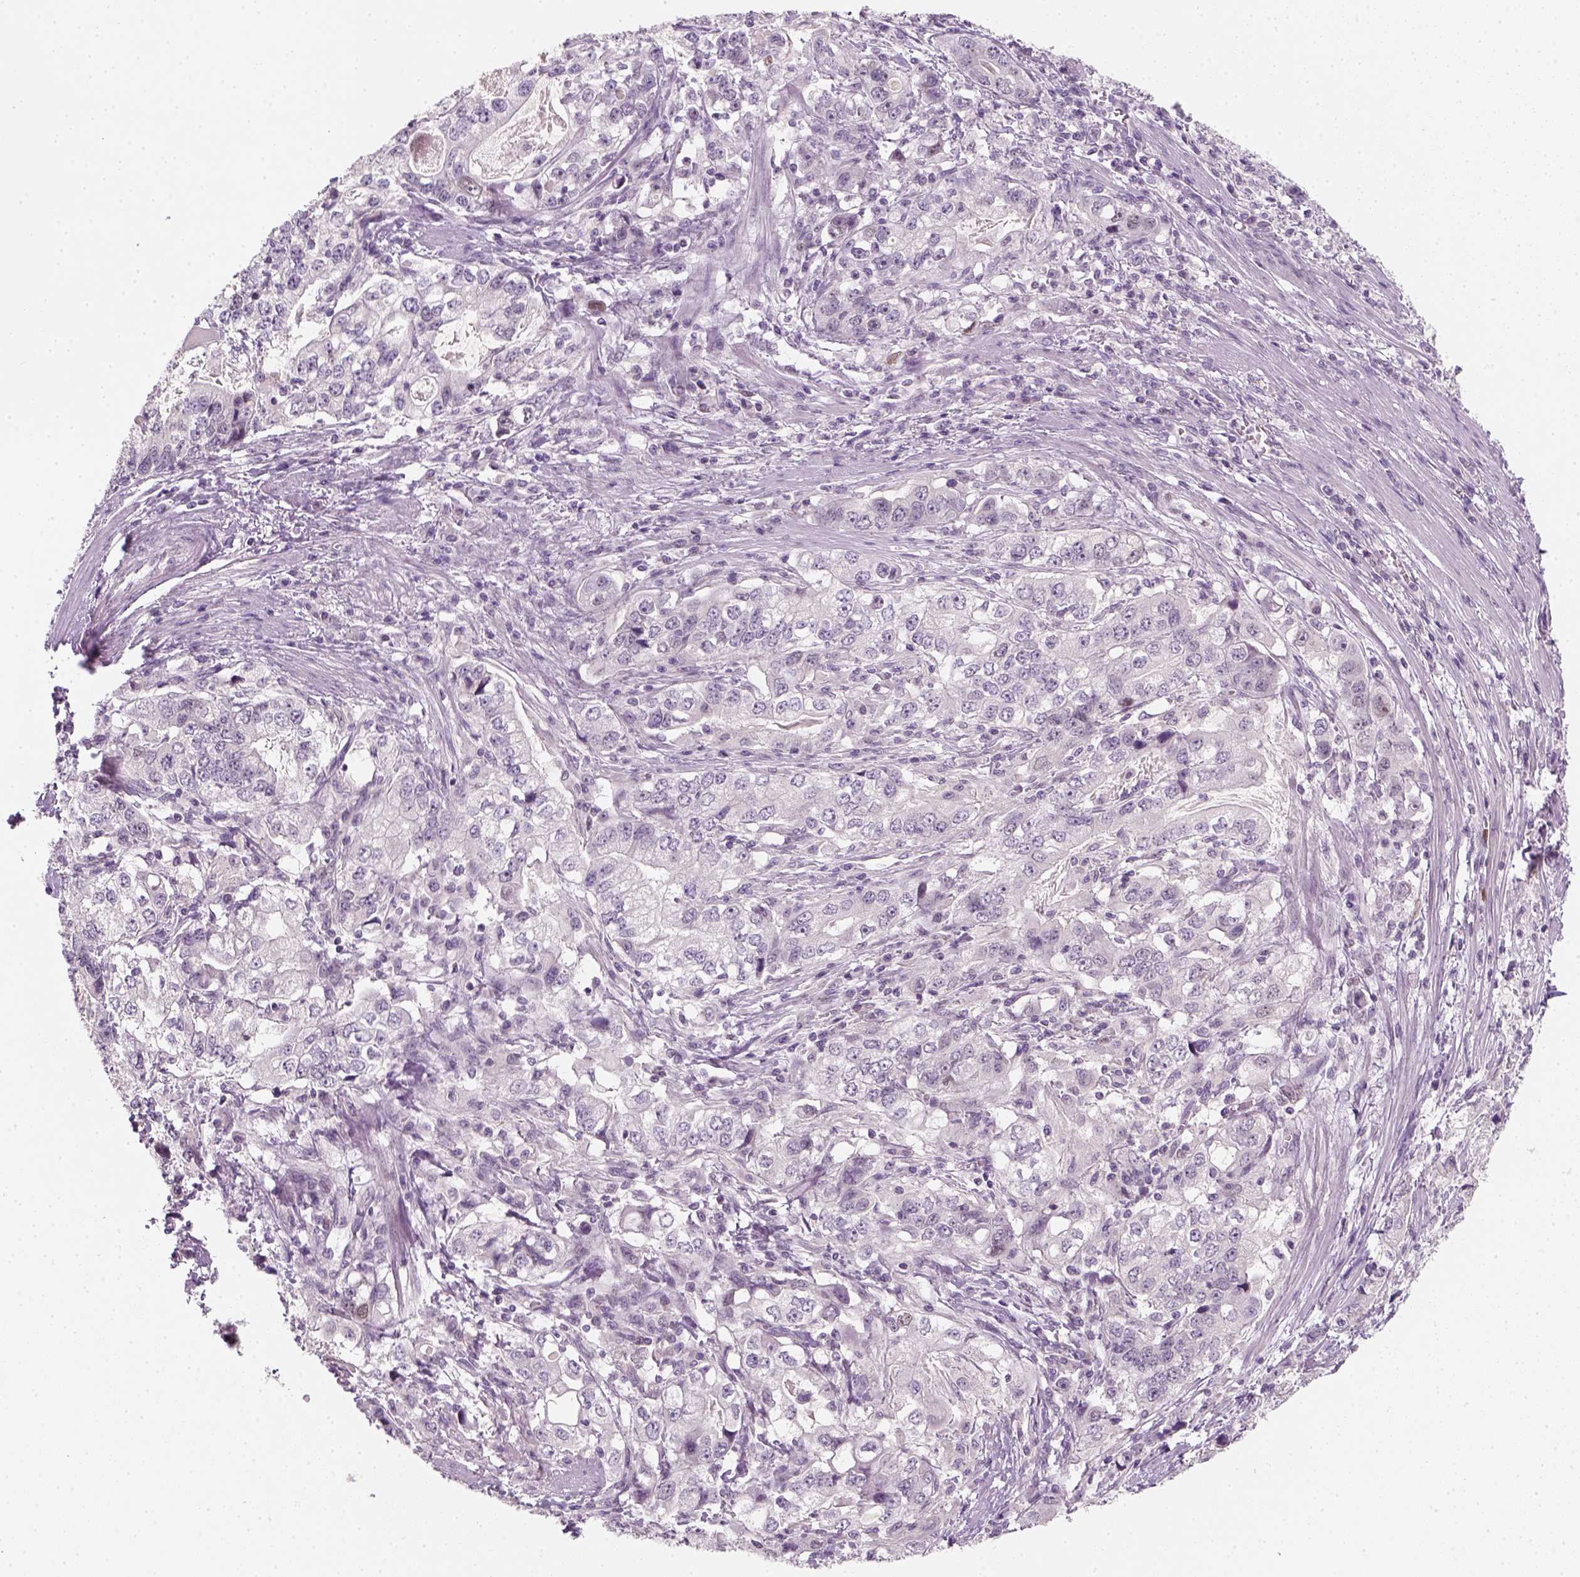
{"staining": {"intensity": "negative", "quantity": "none", "location": "none"}, "tissue": "stomach cancer", "cell_type": "Tumor cells", "image_type": "cancer", "snomed": [{"axis": "morphology", "description": "Adenocarcinoma, NOS"}, {"axis": "topography", "description": "Stomach, lower"}], "caption": "Protein analysis of adenocarcinoma (stomach) exhibits no significant positivity in tumor cells.", "gene": "TP53", "patient": {"sex": "female", "age": 72}}